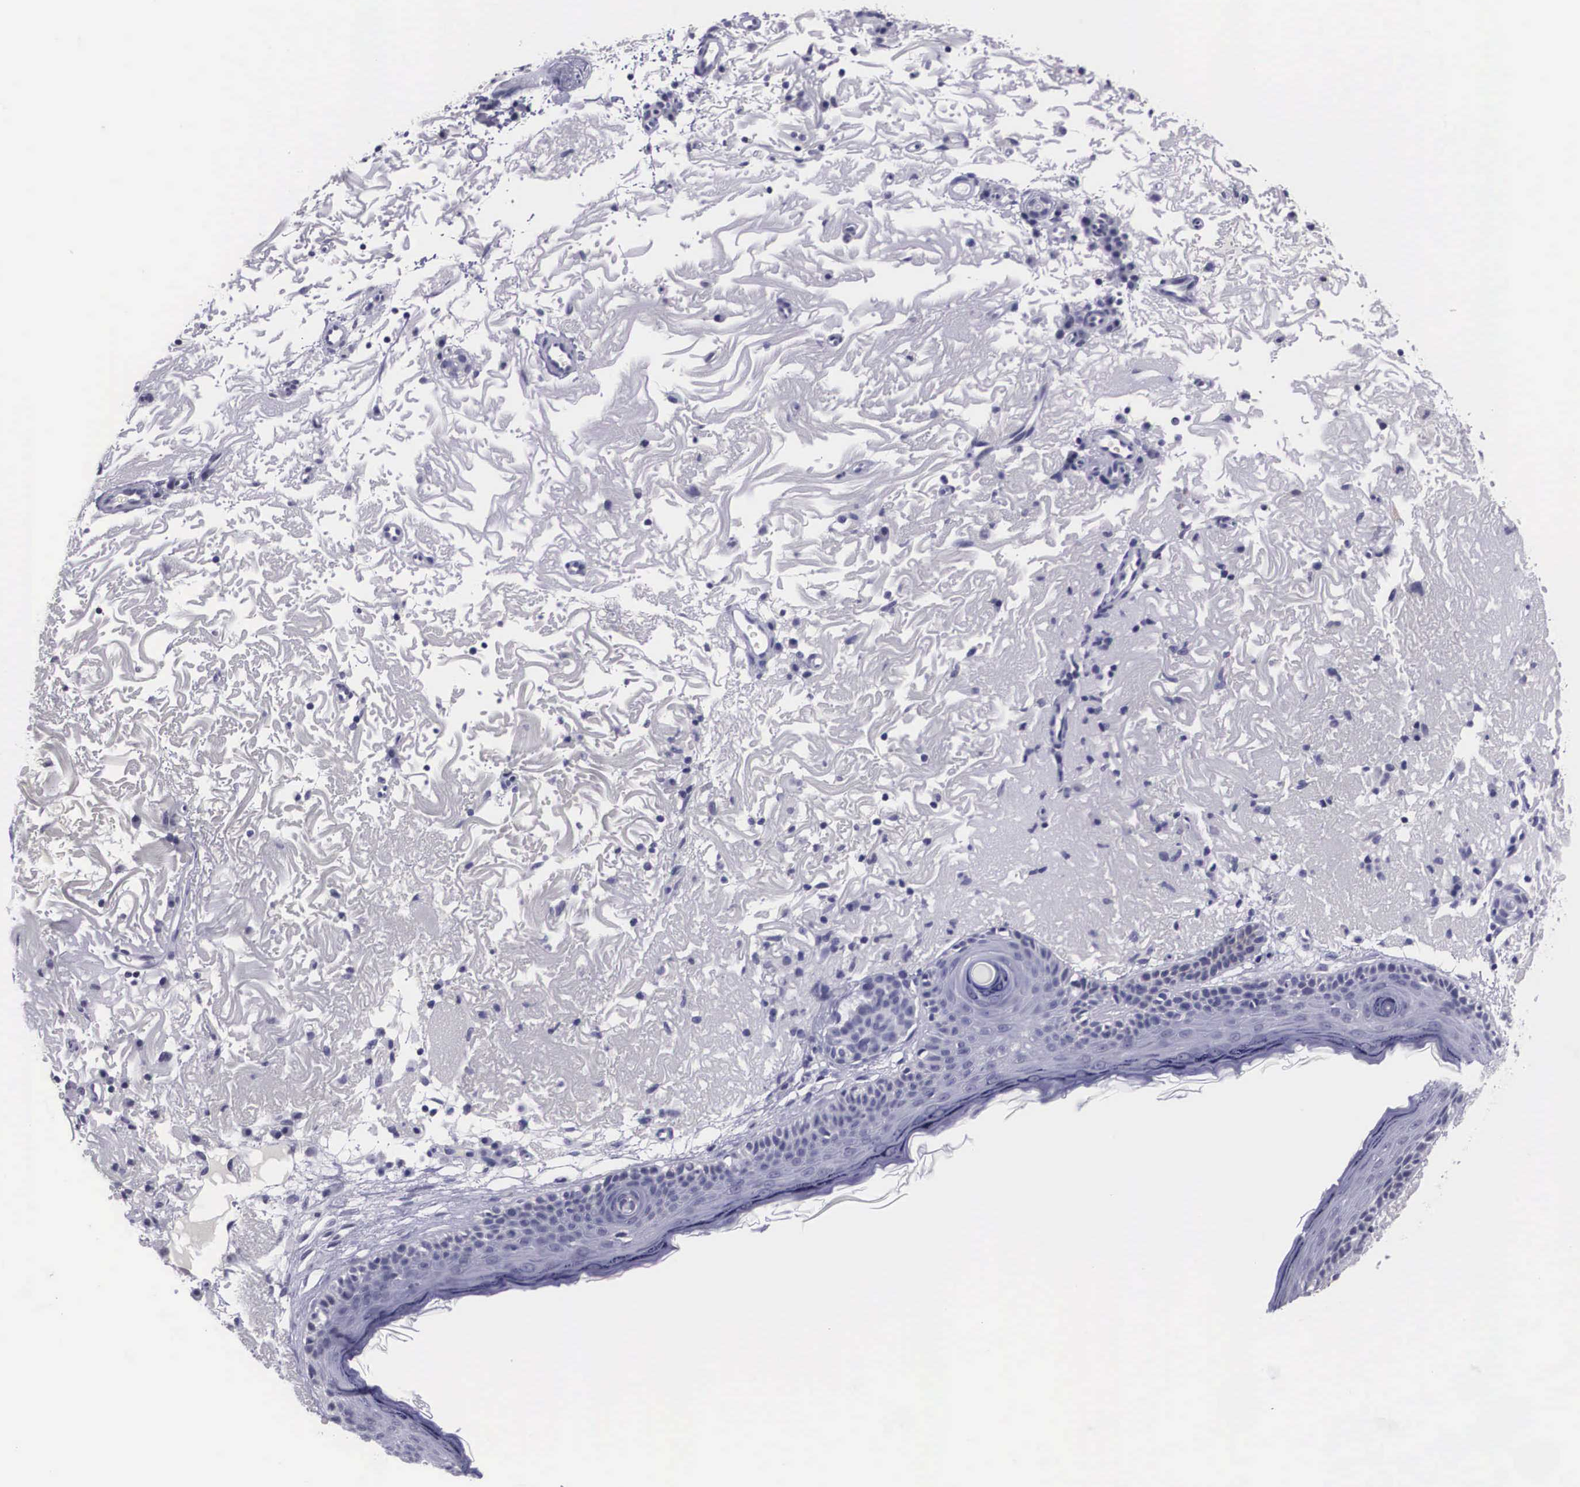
{"staining": {"intensity": "negative", "quantity": "none", "location": "none"}, "tissue": "skin", "cell_type": "Fibroblasts", "image_type": "normal", "snomed": [{"axis": "morphology", "description": "Normal tissue, NOS"}, {"axis": "topography", "description": "Skin"}], "caption": "IHC of benign skin shows no positivity in fibroblasts.", "gene": "C22orf31", "patient": {"sex": "female", "age": 90}}